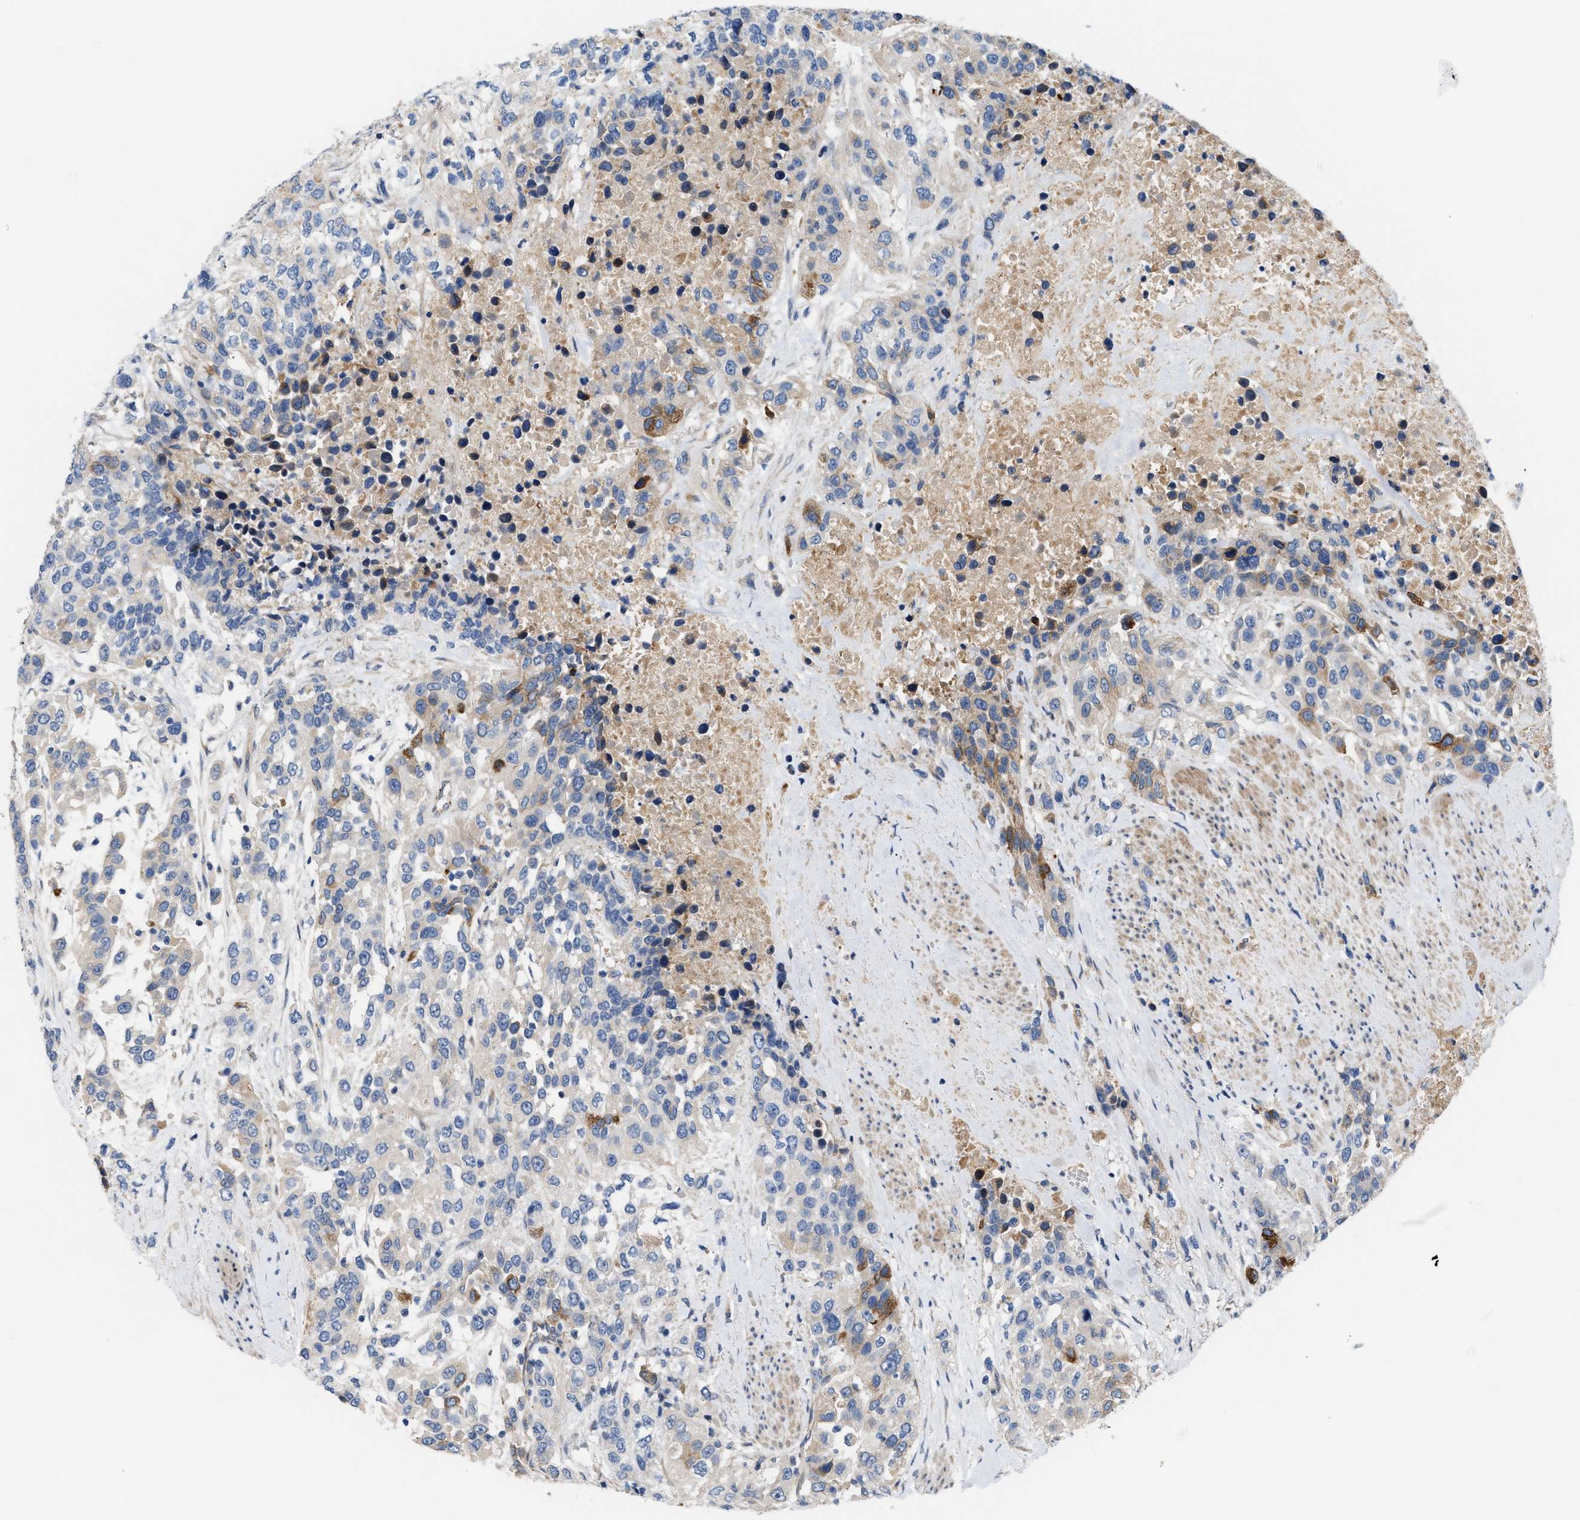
{"staining": {"intensity": "moderate", "quantity": "<25%", "location": "cytoplasmic/membranous"}, "tissue": "urothelial cancer", "cell_type": "Tumor cells", "image_type": "cancer", "snomed": [{"axis": "morphology", "description": "Urothelial carcinoma, High grade"}, {"axis": "topography", "description": "Urinary bladder"}], "caption": "Protein staining displays moderate cytoplasmic/membranous positivity in approximately <25% of tumor cells in urothelial cancer.", "gene": "TFPI", "patient": {"sex": "female", "age": 80}}